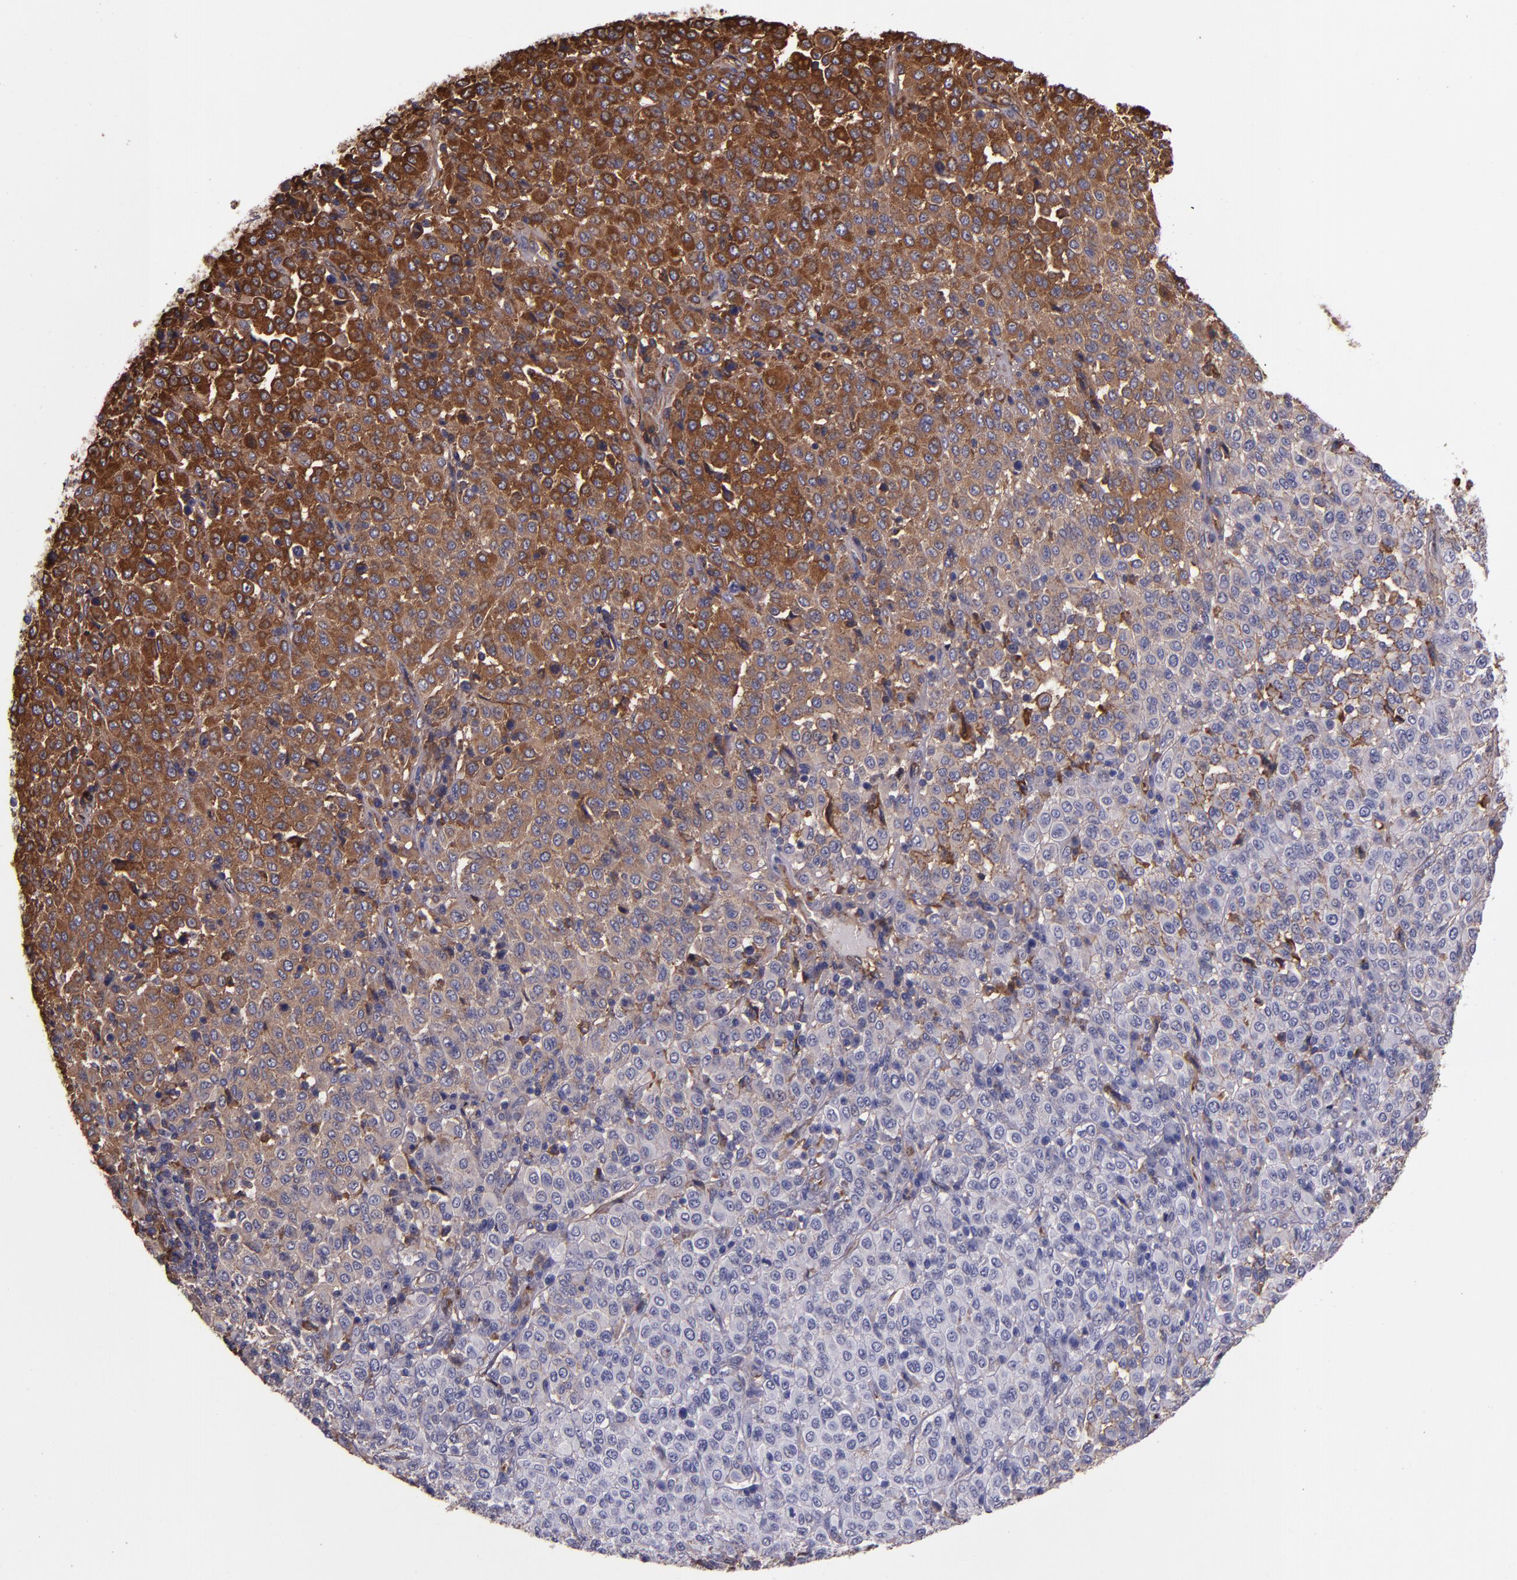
{"staining": {"intensity": "strong", "quantity": ">75%", "location": "cytoplasmic/membranous"}, "tissue": "melanoma", "cell_type": "Tumor cells", "image_type": "cancer", "snomed": [{"axis": "morphology", "description": "Malignant melanoma, Metastatic site"}, {"axis": "topography", "description": "Pancreas"}], "caption": "Immunohistochemistry (IHC) (DAB) staining of human melanoma displays strong cytoplasmic/membranous protein staining in about >75% of tumor cells.", "gene": "A2M", "patient": {"sex": "female", "age": 30}}